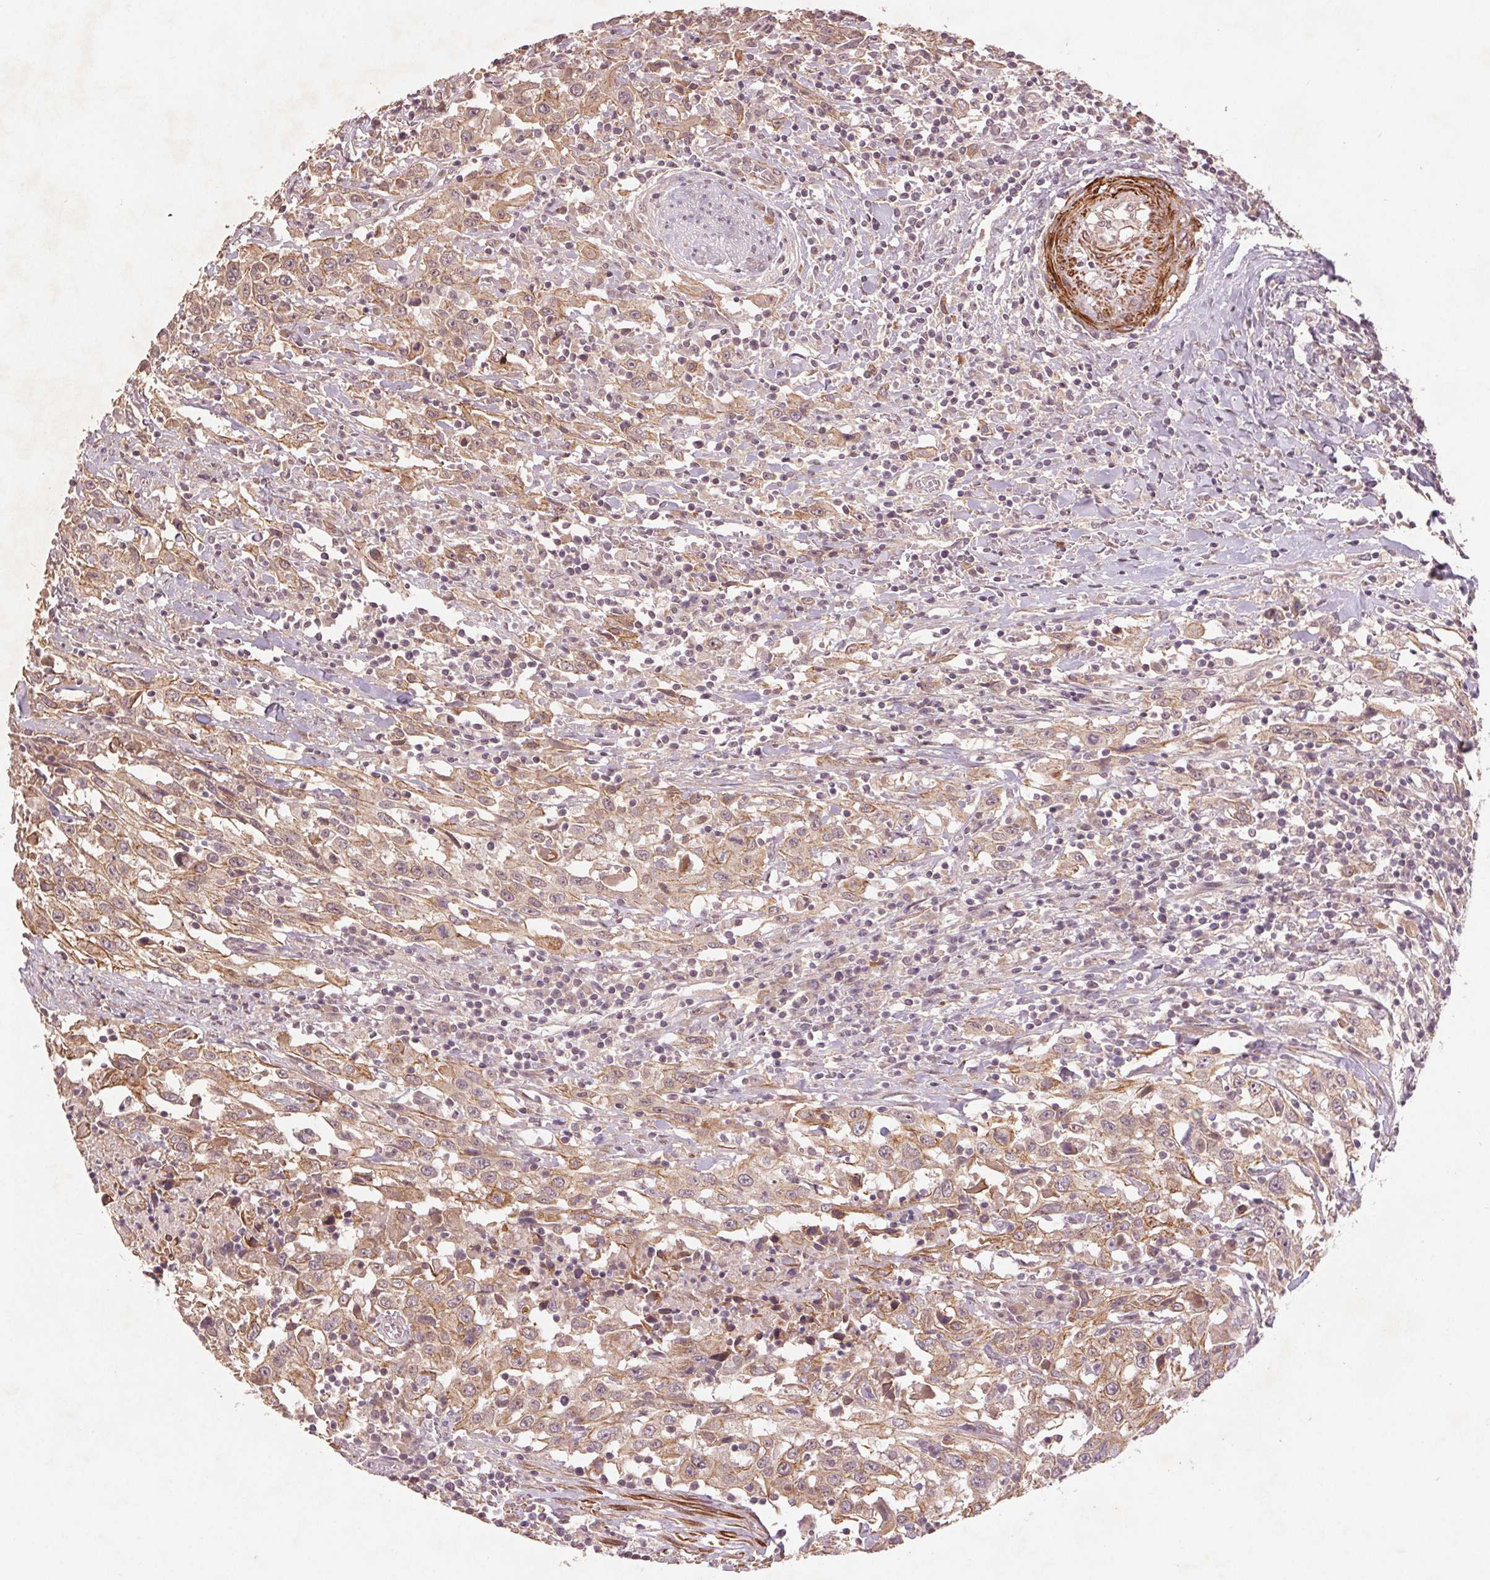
{"staining": {"intensity": "moderate", "quantity": ">75%", "location": "cytoplasmic/membranous"}, "tissue": "urothelial cancer", "cell_type": "Tumor cells", "image_type": "cancer", "snomed": [{"axis": "morphology", "description": "Urothelial carcinoma, High grade"}, {"axis": "topography", "description": "Urinary bladder"}], "caption": "Immunohistochemical staining of high-grade urothelial carcinoma exhibits moderate cytoplasmic/membranous protein staining in approximately >75% of tumor cells. Nuclei are stained in blue.", "gene": "SMLR1", "patient": {"sex": "male", "age": 61}}